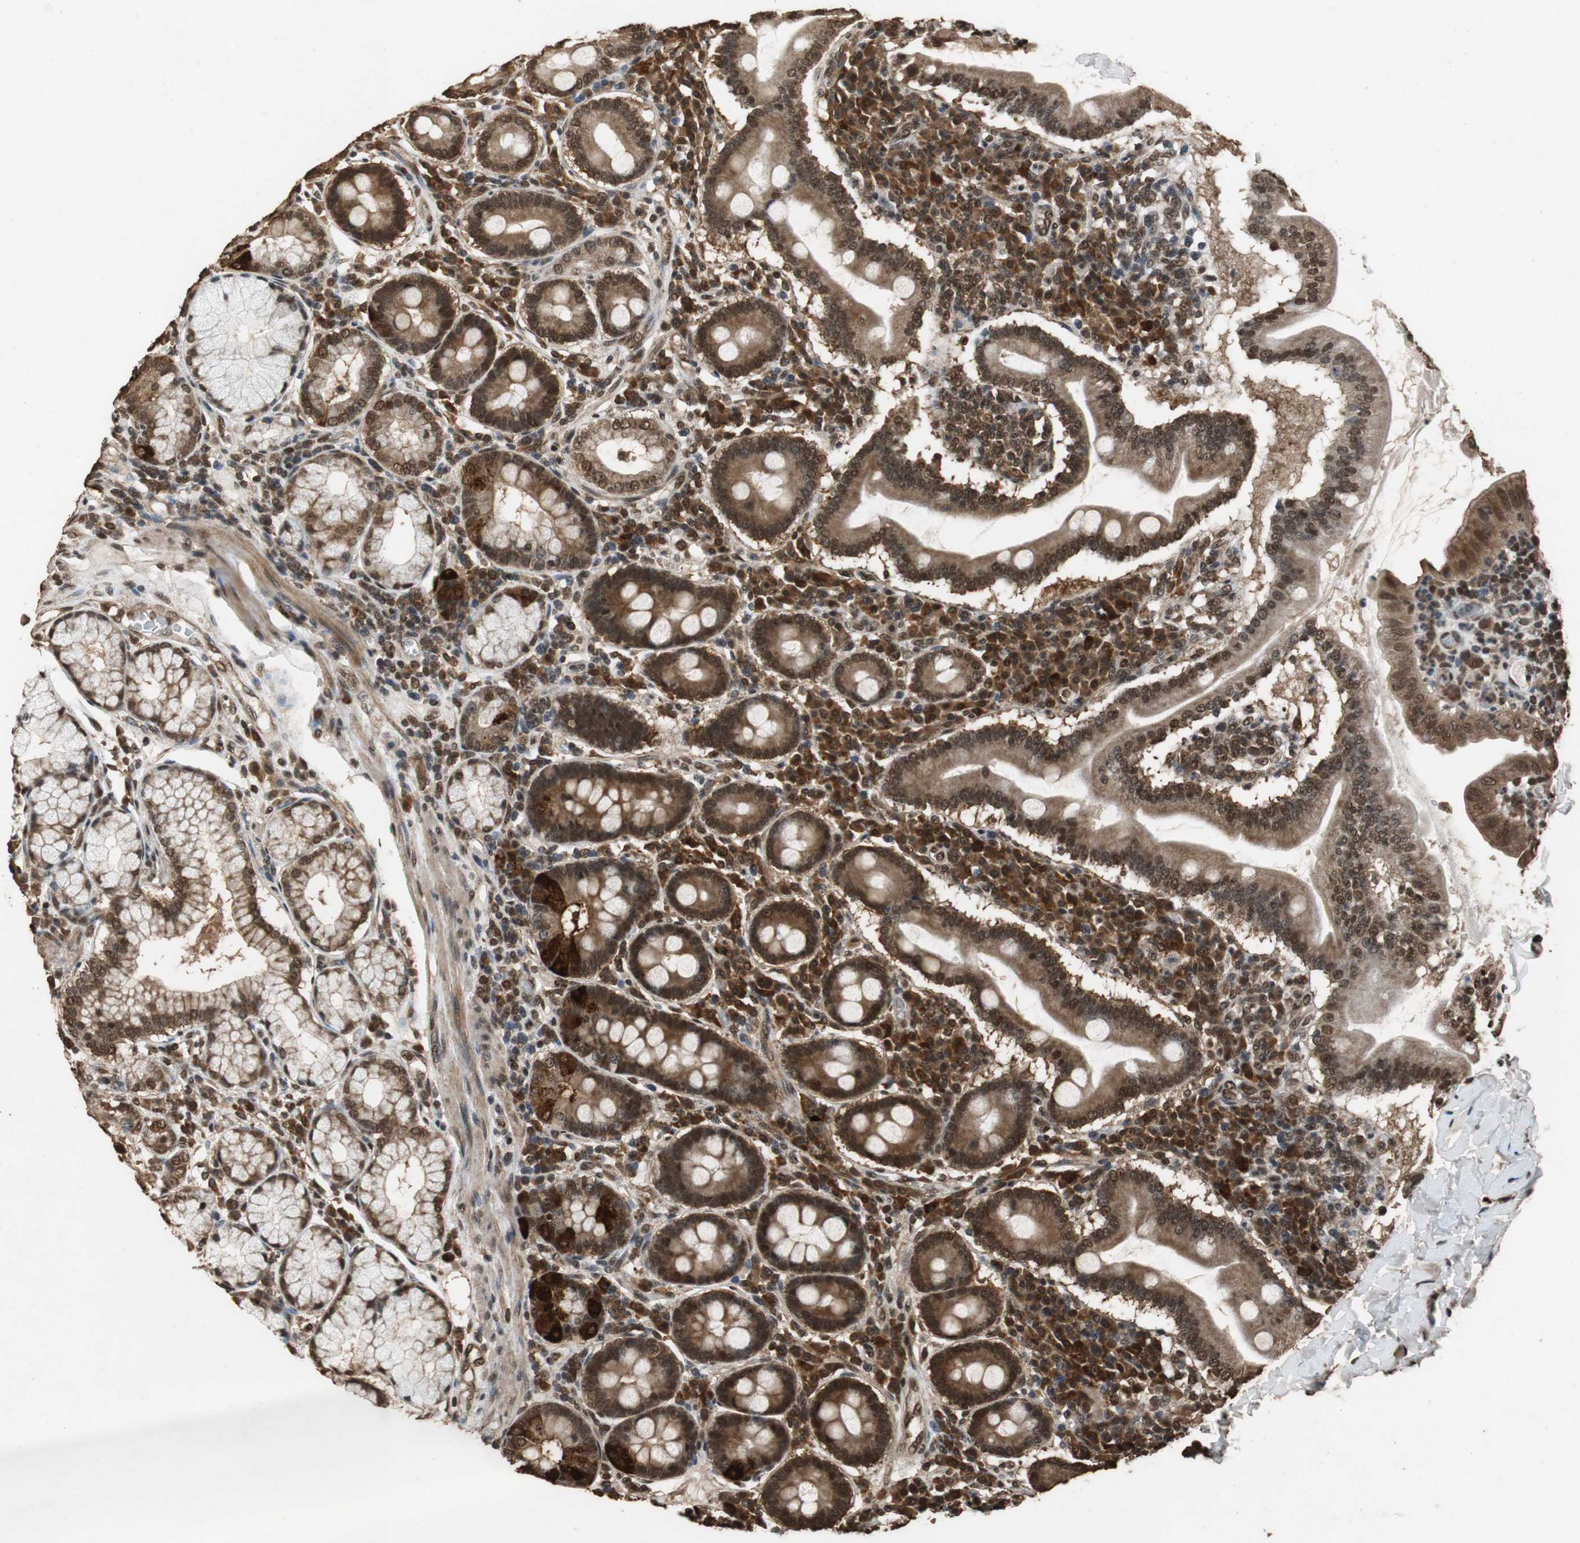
{"staining": {"intensity": "strong", "quantity": ">75%", "location": "cytoplasmic/membranous,nuclear"}, "tissue": "duodenum", "cell_type": "Glandular cells", "image_type": "normal", "snomed": [{"axis": "morphology", "description": "Normal tissue, NOS"}, {"axis": "topography", "description": "Duodenum"}], "caption": "Immunohistochemistry photomicrograph of benign duodenum: human duodenum stained using immunohistochemistry (IHC) reveals high levels of strong protein expression localized specifically in the cytoplasmic/membranous,nuclear of glandular cells, appearing as a cytoplasmic/membranous,nuclear brown color.", "gene": "ZNF18", "patient": {"sex": "male", "age": 50}}